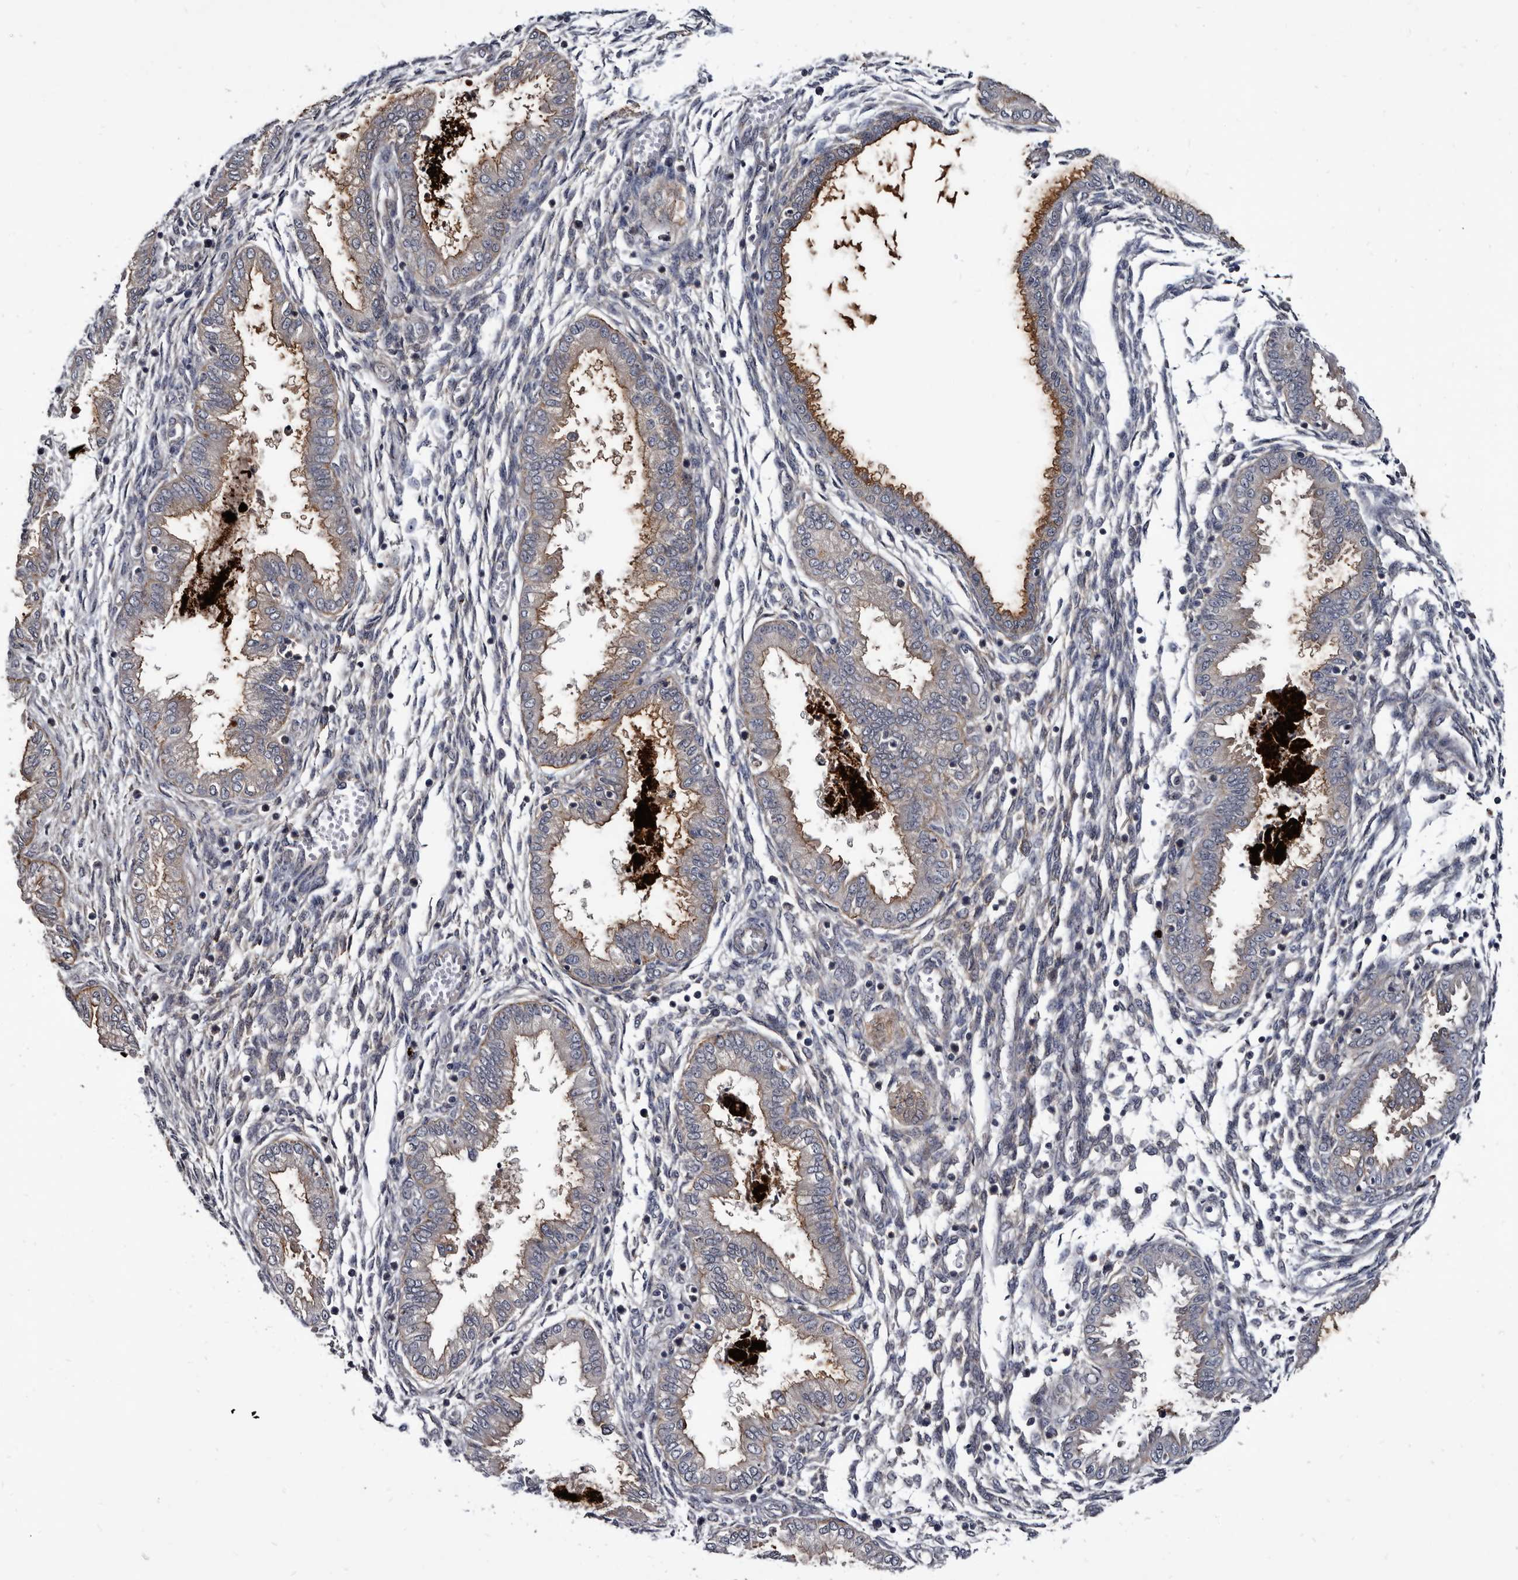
{"staining": {"intensity": "negative", "quantity": "none", "location": "none"}, "tissue": "endometrium", "cell_type": "Cells in endometrial stroma", "image_type": "normal", "snomed": [{"axis": "morphology", "description": "Normal tissue, NOS"}, {"axis": "topography", "description": "Endometrium"}], "caption": "DAB (3,3'-diaminobenzidine) immunohistochemical staining of unremarkable endometrium reveals no significant staining in cells in endometrial stroma.", "gene": "PROM1", "patient": {"sex": "female", "age": 33}}